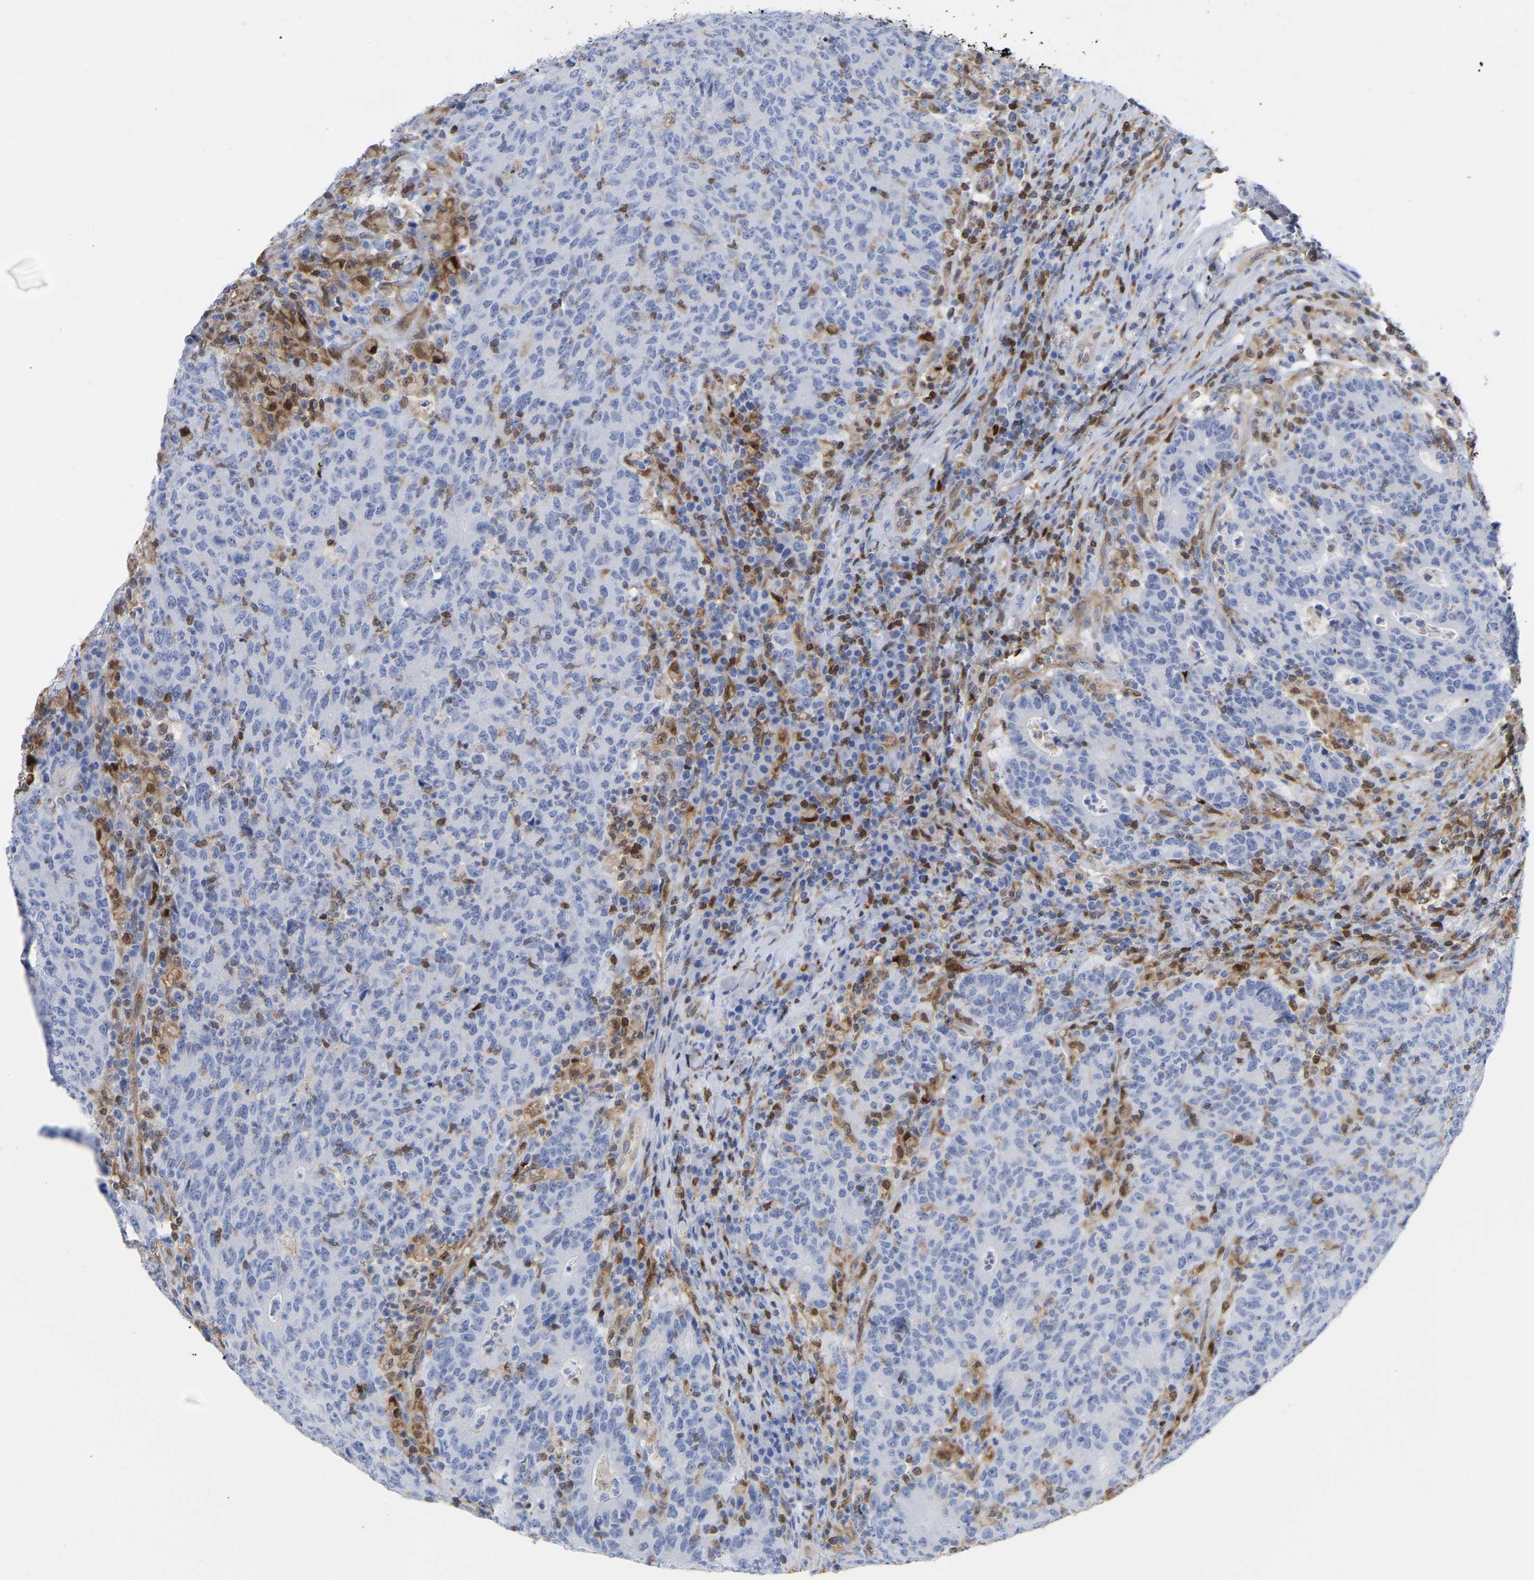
{"staining": {"intensity": "negative", "quantity": "none", "location": "none"}, "tissue": "colorectal cancer", "cell_type": "Tumor cells", "image_type": "cancer", "snomed": [{"axis": "morphology", "description": "Adenocarcinoma, NOS"}, {"axis": "topography", "description": "Colon"}], "caption": "An immunohistochemistry (IHC) histopathology image of adenocarcinoma (colorectal) is shown. There is no staining in tumor cells of adenocarcinoma (colorectal).", "gene": "GIMAP4", "patient": {"sex": "female", "age": 75}}